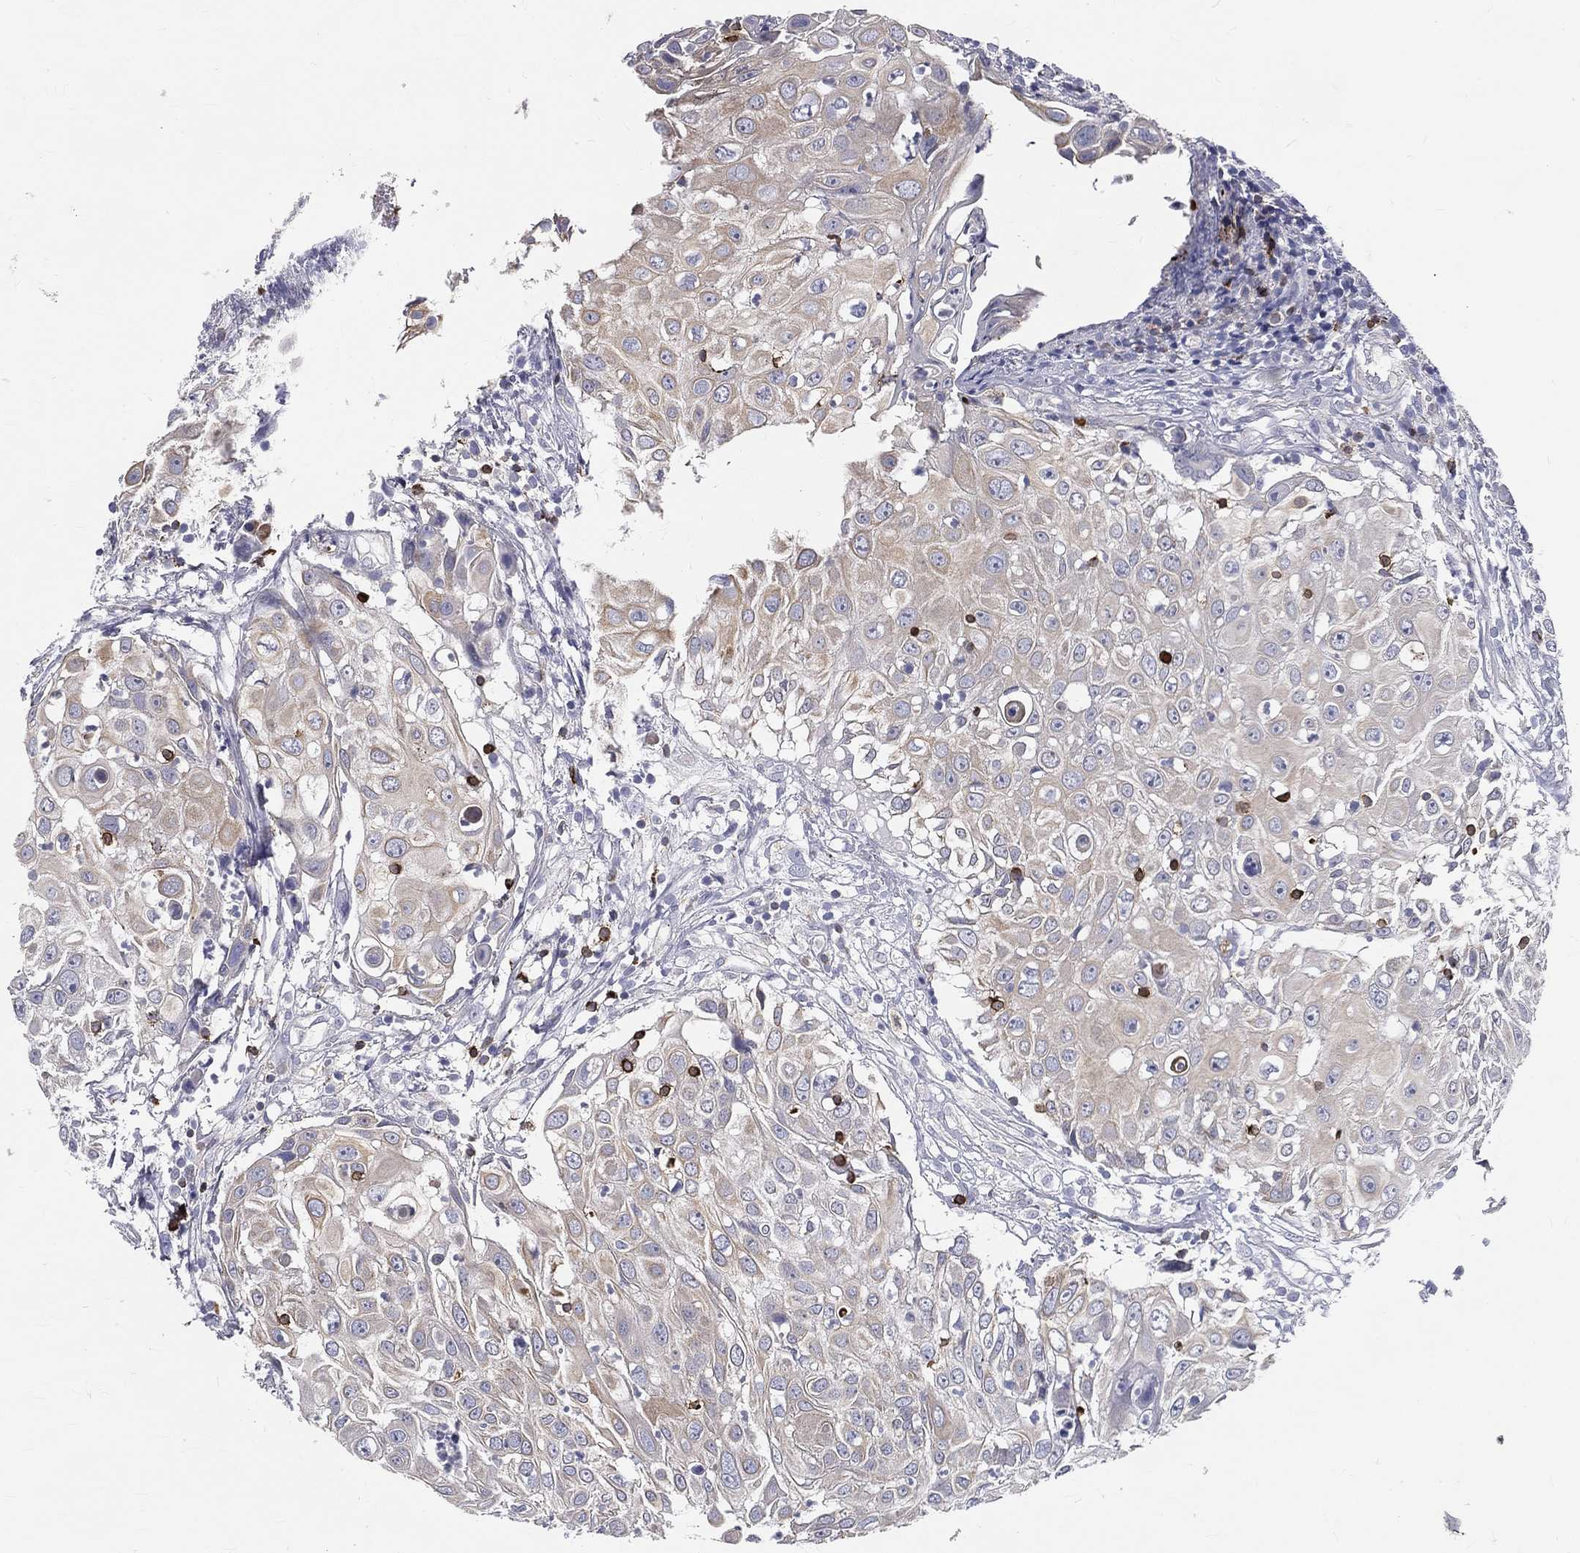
{"staining": {"intensity": "negative", "quantity": "none", "location": "none"}, "tissue": "urothelial cancer", "cell_type": "Tumor cells", "image_type": "cancer", "snomed": [{"axis": "morphology", "description": "Urothelial carcinoma, High grade"}, {"axis": "topography", "description": "Urinary bladder"}], "caption": "The IHC photomicrograph has no significant expression in tumor cells of high-grade urothelial carcinoma tissue.", "gene": "CTSW", "patient": {"sex": "female", "age": 79}}